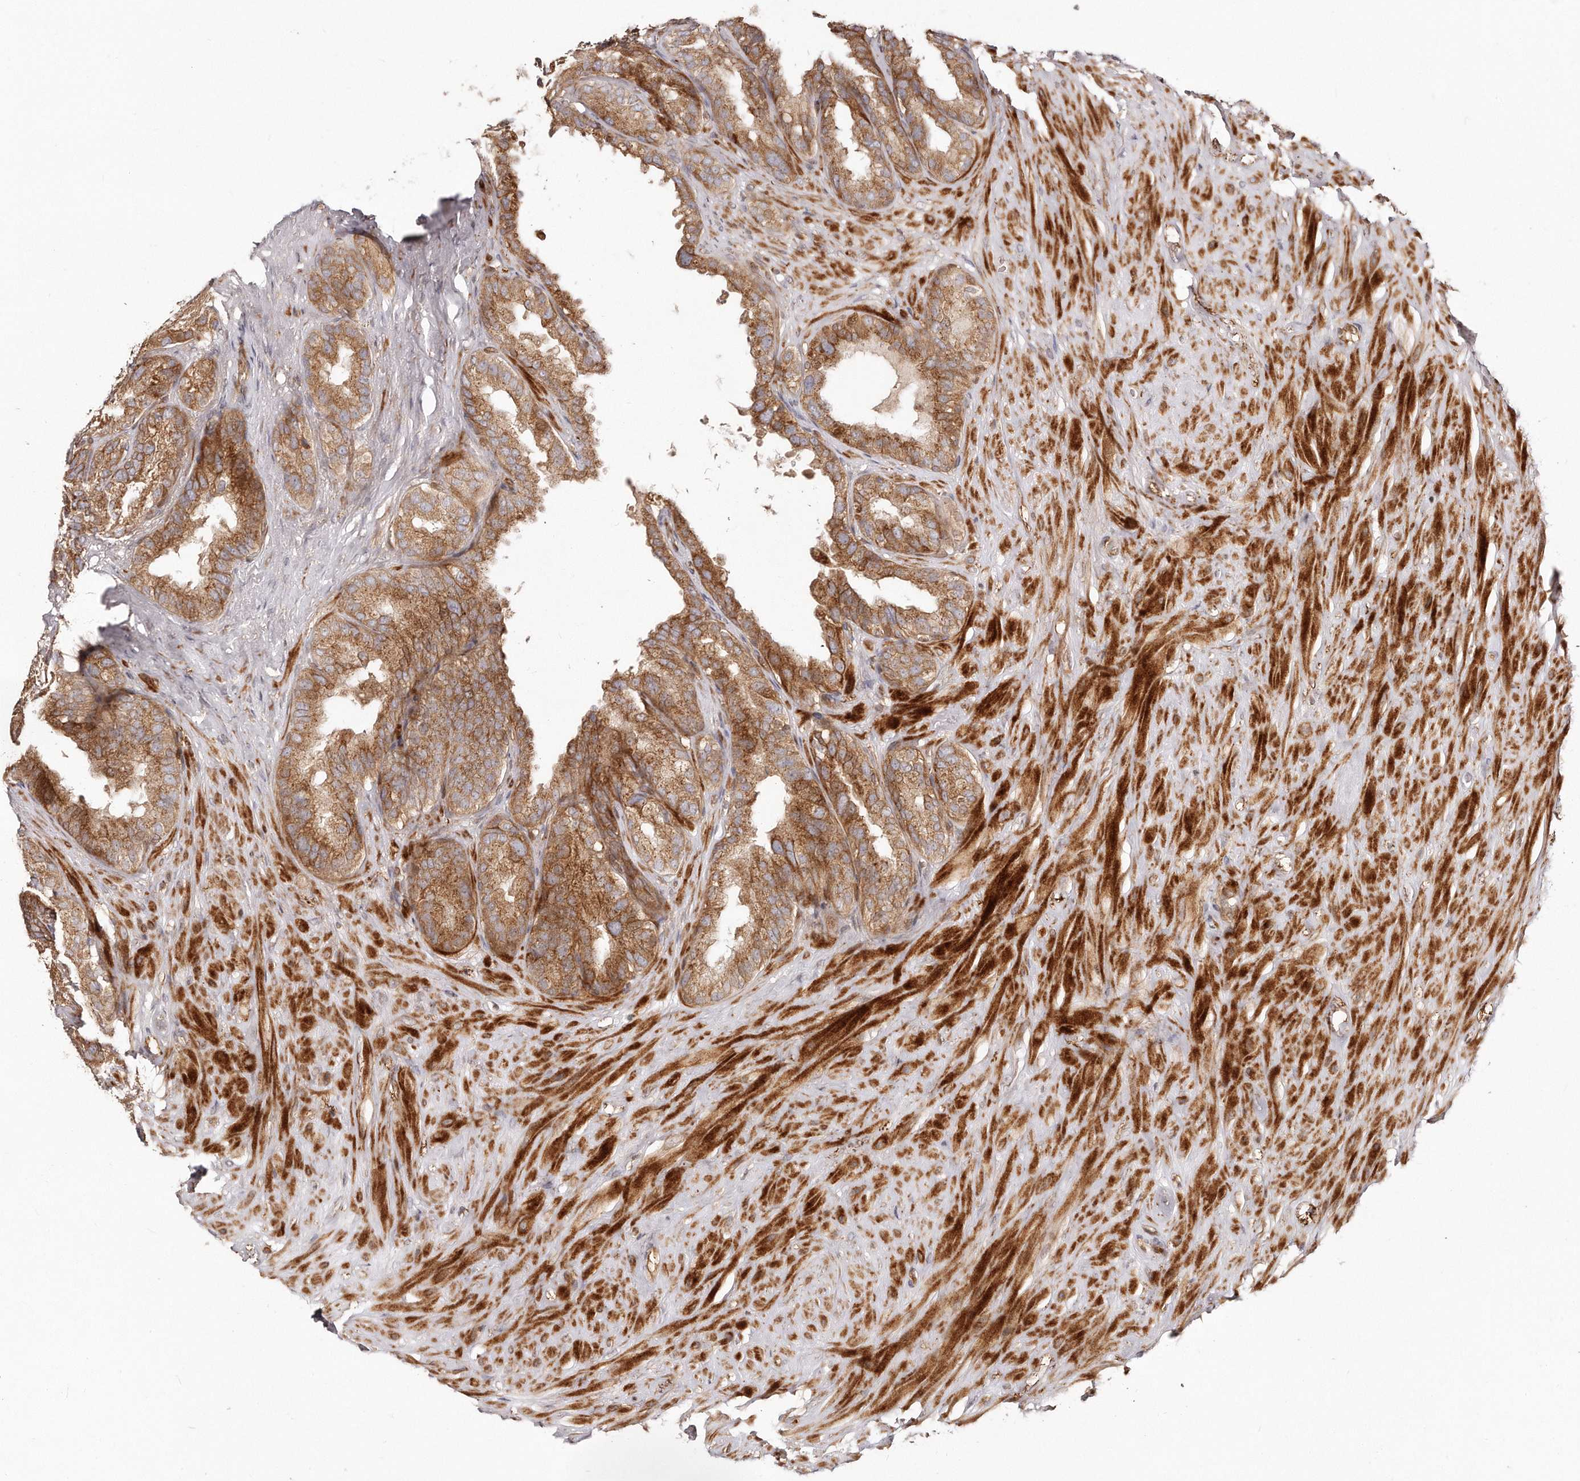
{"staining": {"intensity": "moderate", "quantity": ">75%", "location": "cytoplasmic/membranous"}, "tissue": "seminal vesicle", "cell_type": "Glandular cells", "image_type": "normal", "snomed": [{"axis": "morphology", "description": "Normal tissue, NOS"}, {"axis": "topography", "description": "Seminal veicle"}], "caption": "The histopathology image shows a brown stain indicating the presence of a protein in the cytoplasmic/membranous of glandular cells in seminal vesicle. The staining is performed using DAB (3,3'-diaminobenzidine) brown chromogen to label protein expression. The nuclei are counter-stained blue using hematoxylin.", "gene": "GBP4", "patient": {"sex": "male", "age": 80}}